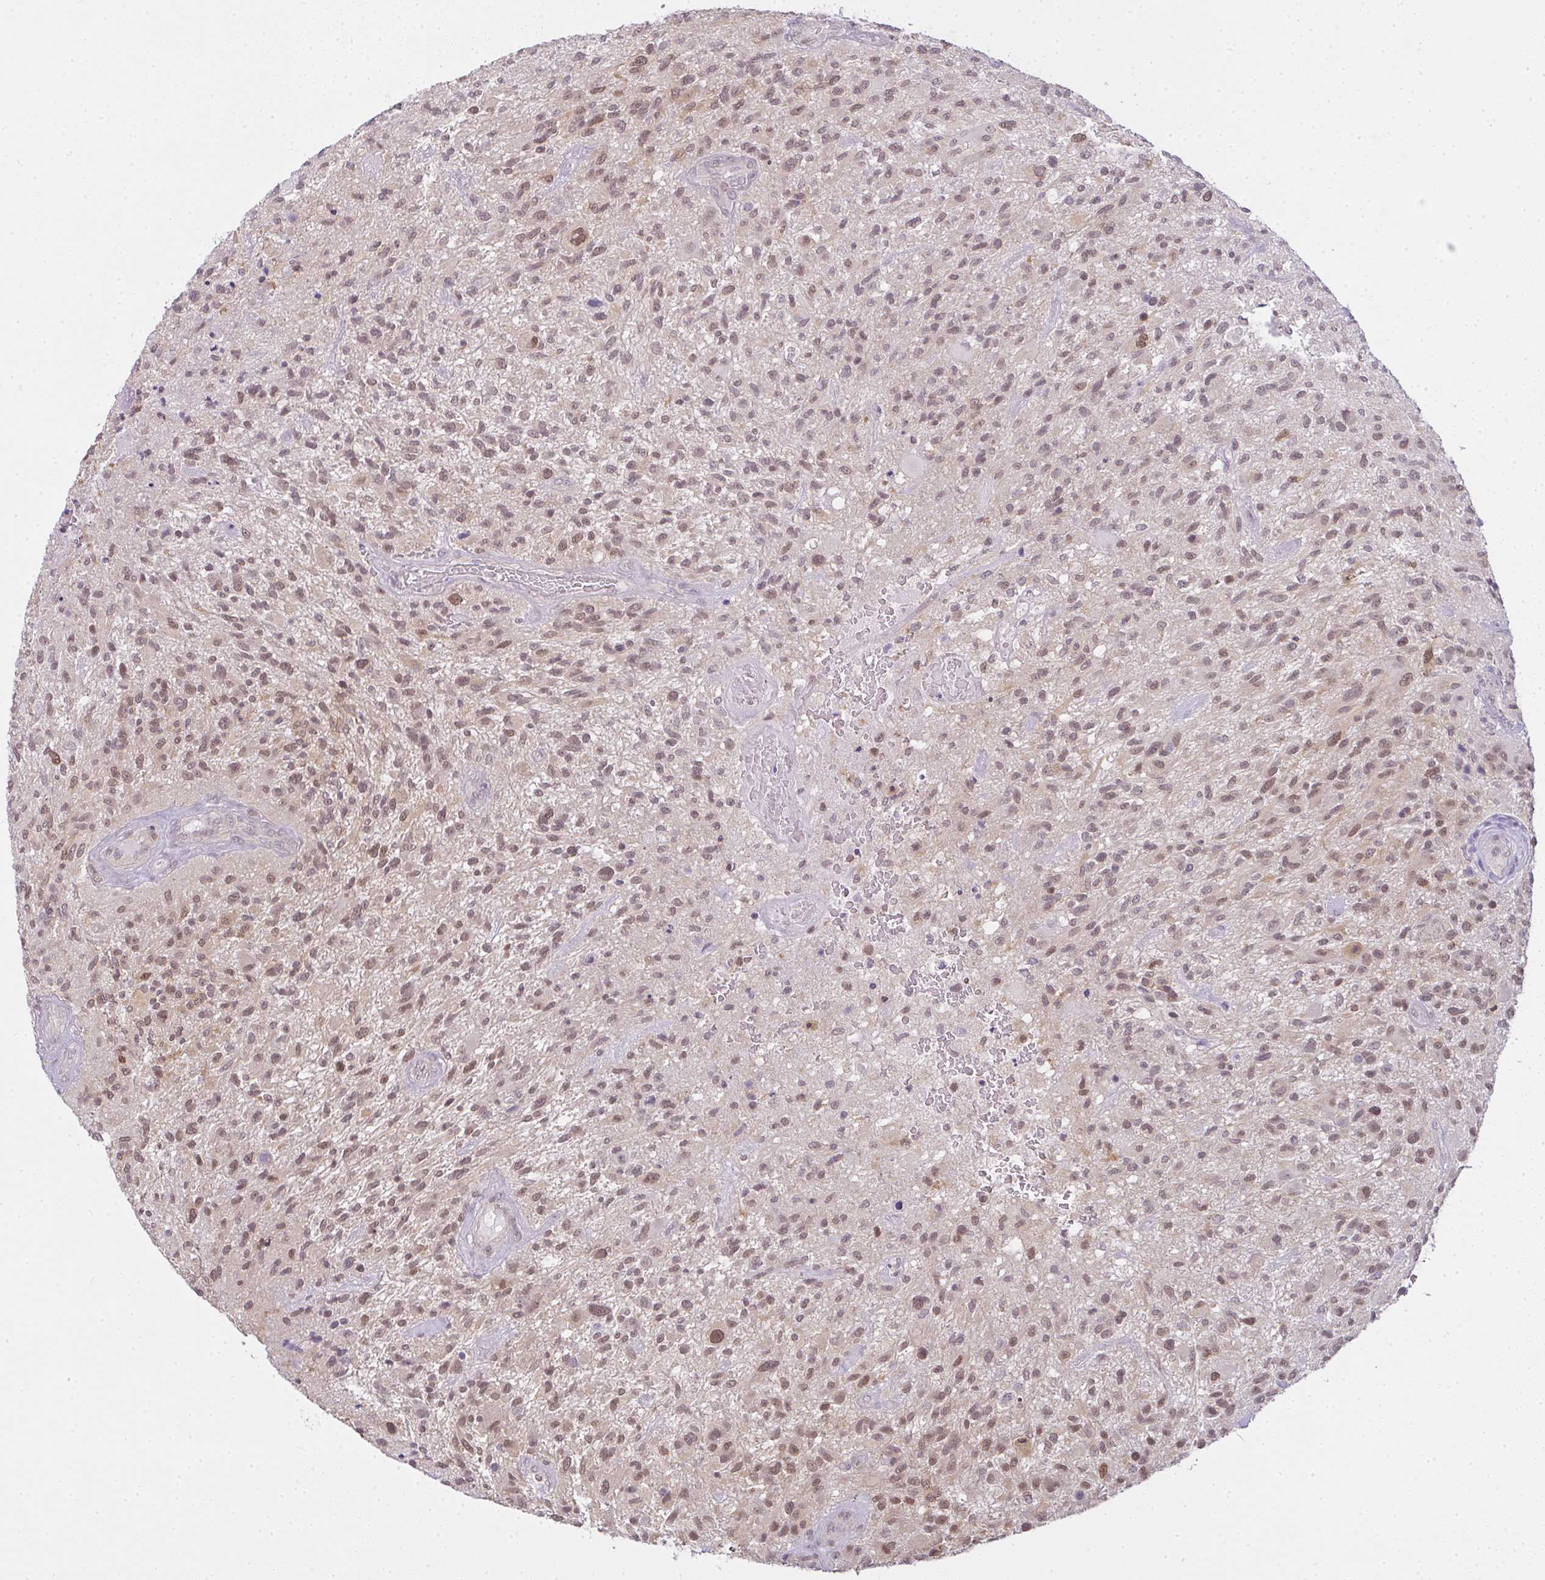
{"staining": {"intensity": "weak", "quantity": ">75%", "location": "nuclear"}, "tissue": "glioma", "cell_type": "Tumor cells", "image_type": "cancer", "snomed": [{"axis": "morphology", "description": "Glioma, malignant, High grade"}, {"axis": "topography", "description": "Brain"}], "caption": "Tumor cells reveal low levels of weak nuclear expression in about >75% of cells in glioma.", "gene": "CSE1L", "patient": {"sex": "male", "age": 47}}